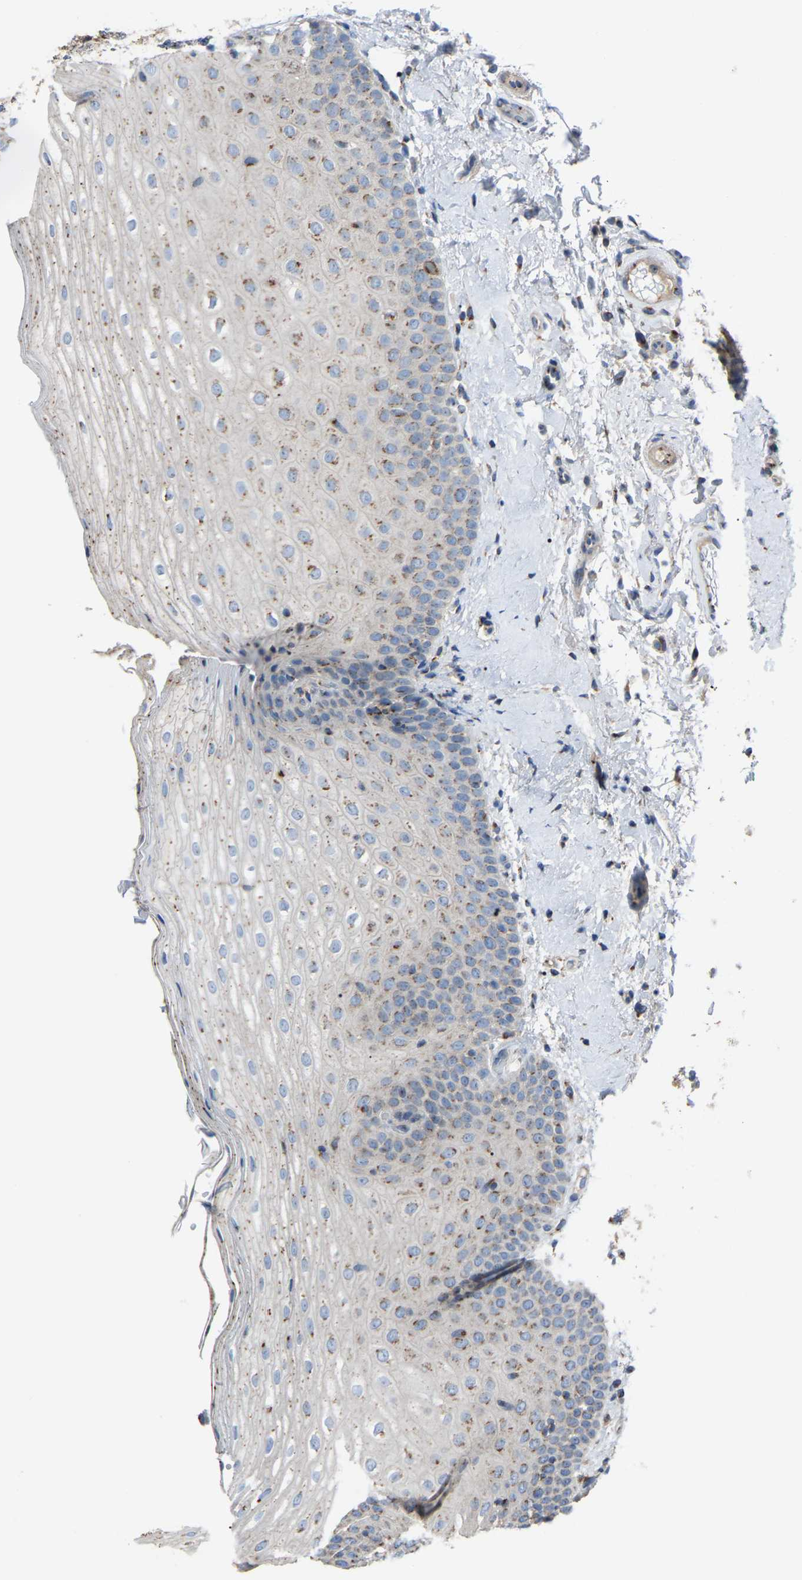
{"staining": {"intensity": "weak", "quantity": "25%-75%", "location": "cytoplasmic/membranous"}, "tissue": "oral mucosa", "cell_type": "Squamous epithelial cells", "image_type": "normal", "snomed": [{"axis": "morphology", "description": "Normal tissue, NOS"}, {"axis": "topography", "description": "Skin"}, {"axis": "topography", "description": "Oral tissue"}], "caption": "High-magnification brightfield microscopy of benign oral mucosa stained with DAB (brown) and counterstained with hematoxylin (blue). squamous epithelial cells exhibit weak cytoplasmic/membranous expression is appreciated in approximately25%-75% of cells. Immunohistochemistry (ihc) stains the protein of interest in brown and the nuclei are stained blue.", "gene": "CANT1", "patient": {"sex": "male", "age": 84}}